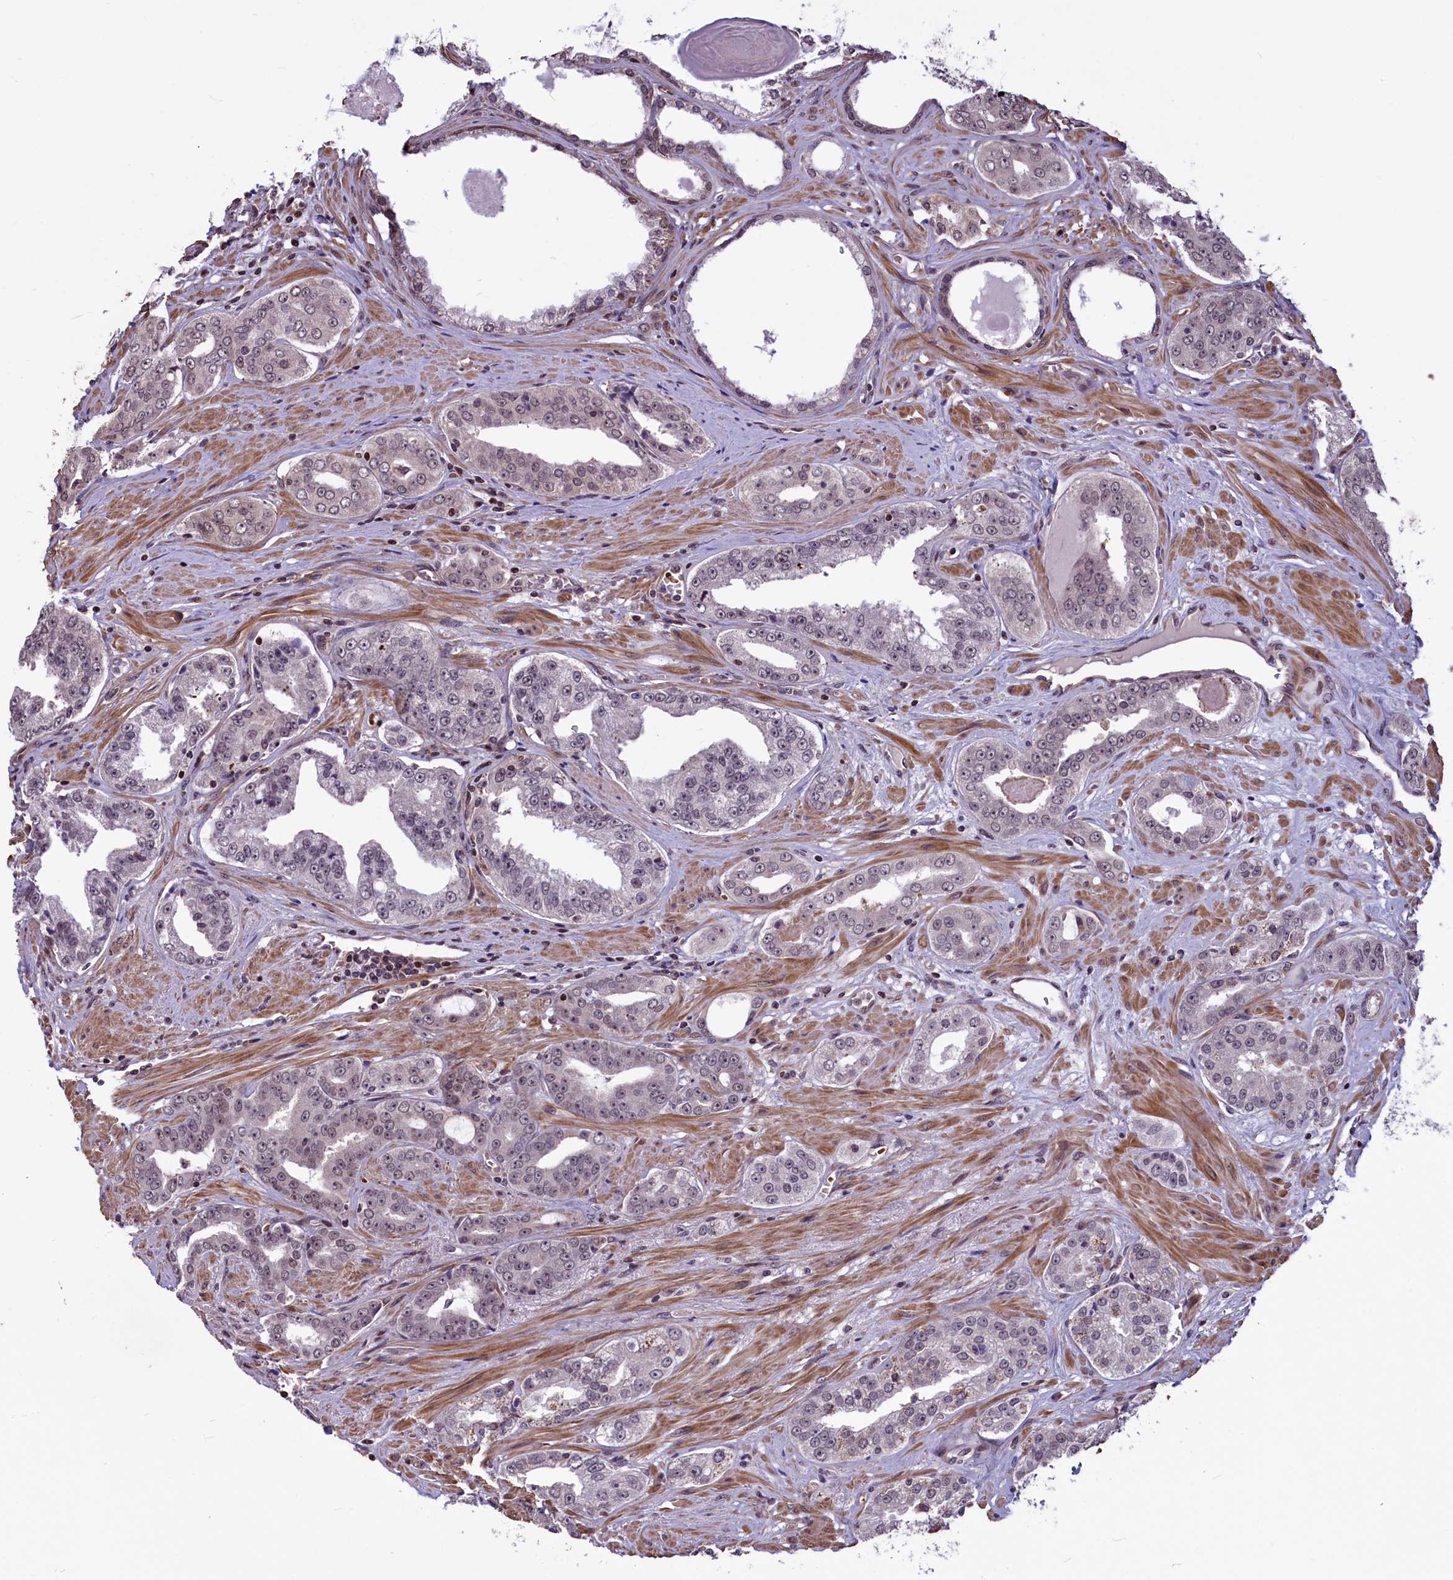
{"staining": {"intensity": "weak", "quantity": "<25%", "location": "nuclear"}, "tissue": "prostate cancer", "cell_type": "Tumor cells", "image_type": "cancer", "snomed": [{"axis": "morphology", "description": "Adenocarcinoma, High grade"}, {"axis": "topography", "description": "Prostate"}], "caption": "This is an IHC image of human prostate cancer. There is no positivity in tumor cells.", "gene": "SHFL", "patient": {"sex": "male", "age": 71}}